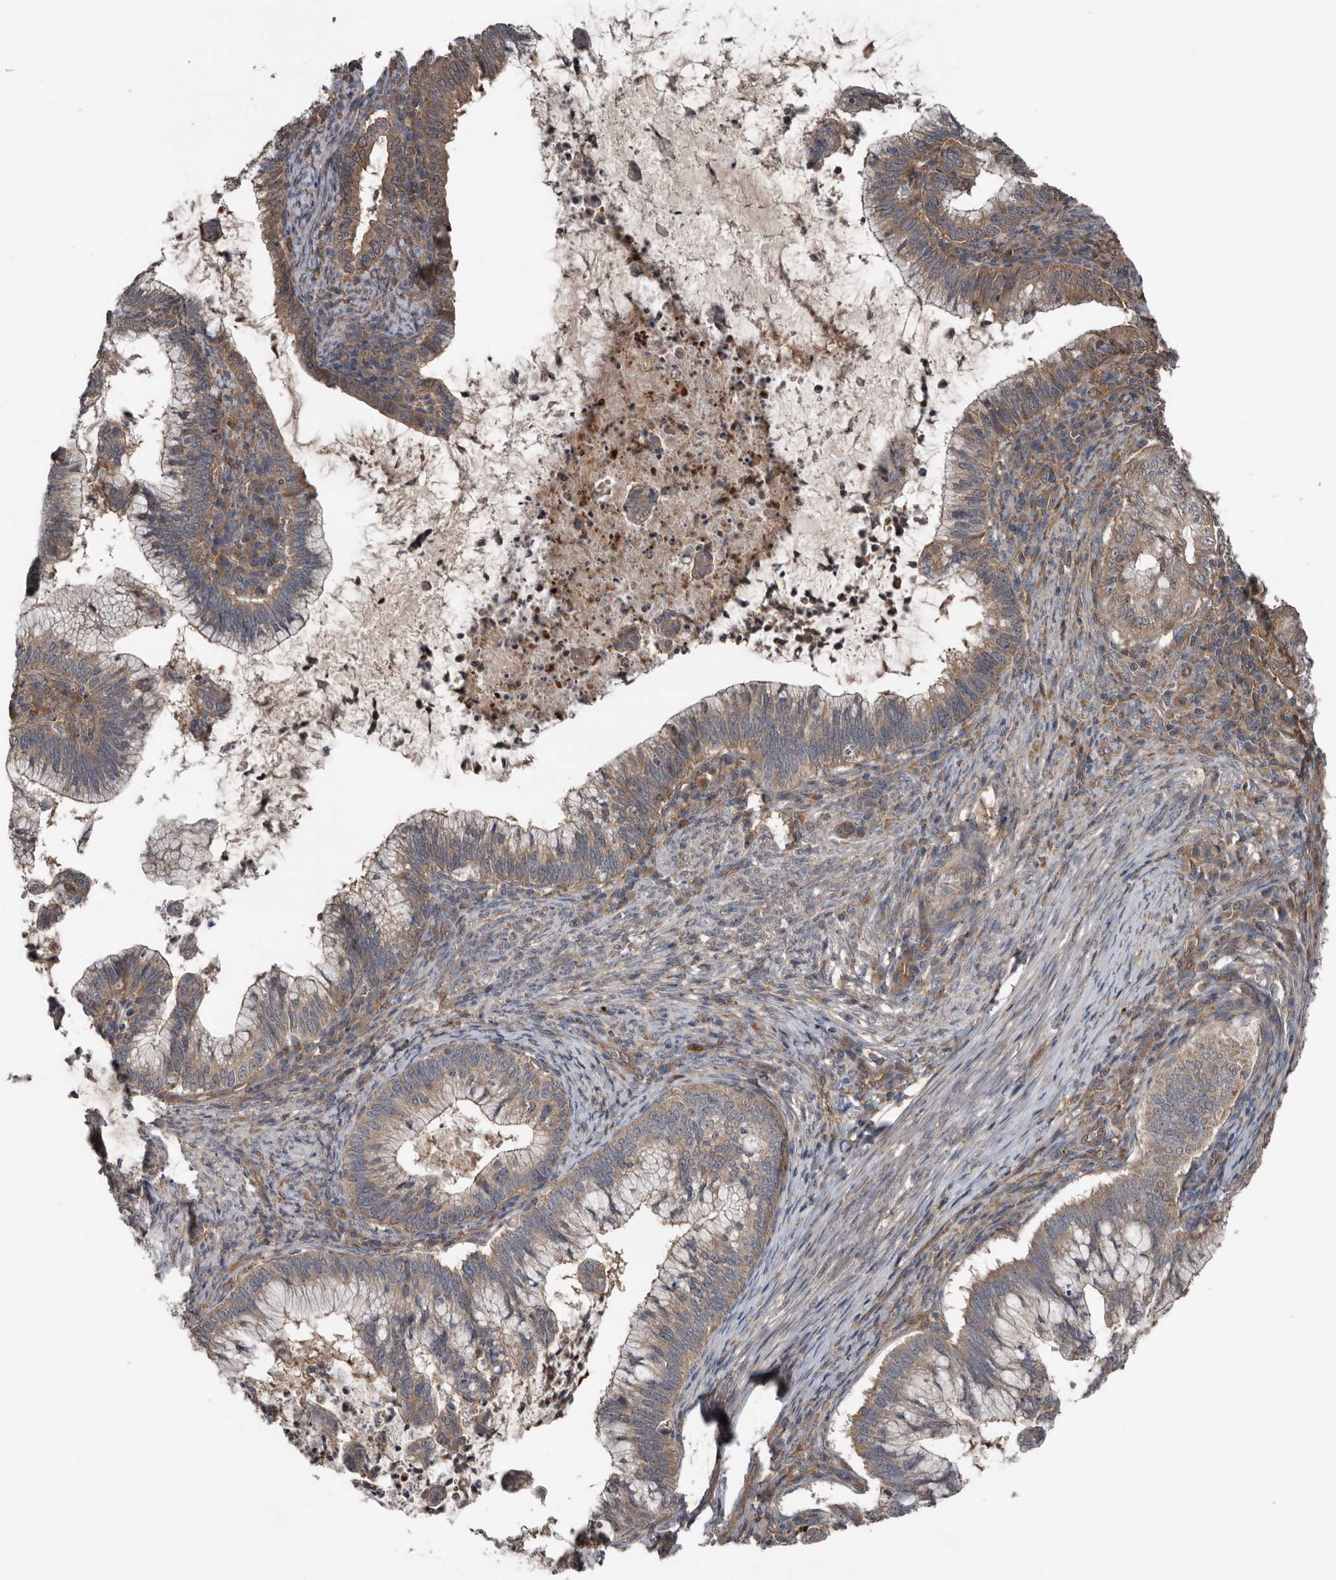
{"staining": {"intensity": "weak", "quantity": ">75%", "location": "cytoplasmic/membranous"}, "tissue": "cervical cancer", "cell_type": "Tumor cells", "image_type": "cancer", "snomed": [{"axis": "morphology", "description": "Adenocarcinoma, NOS"}, {"axis": "topography", "description": "Cervix"}], "caption": "An image of human cervical cancer stained for a protein displays weak cytoplasmic/membranous brown staining in tumor cells.", "gene": "DNAJB4", "patient": {"sex": "female", "age": 36}}